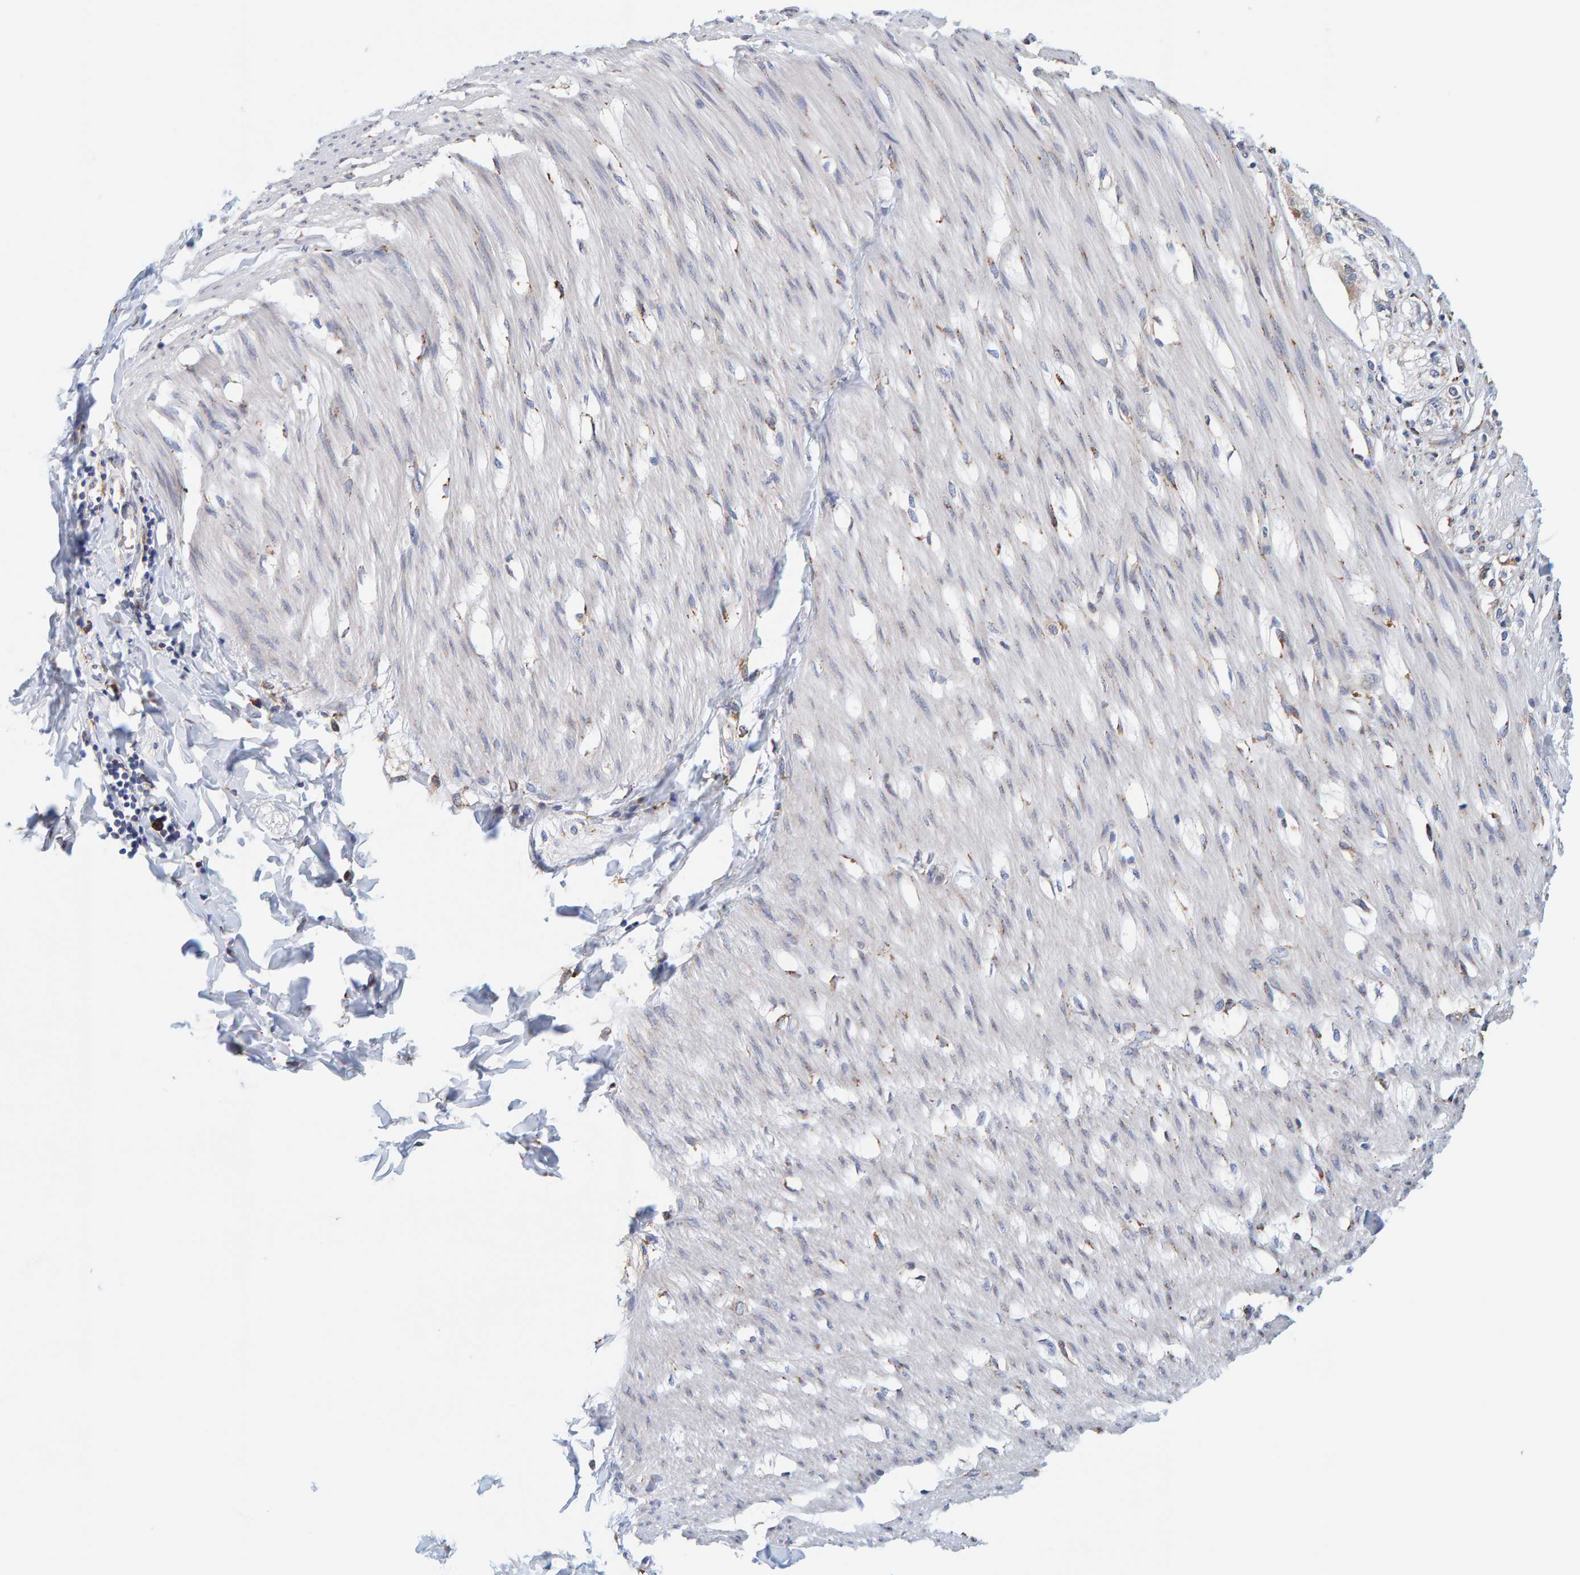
{"staining": {"intensity": "negative", "quantity": "none", "location": "none"}, "tissue": "smooth muscle", "cell_type": "Smooth muscle cells", "image_type": "normal", "snomed": [{"axis": "morphology", "description": "Normal tissue, NOS"}, {"axis": "morphology", "description": "Adenocarcinoma, NOS"}, {"axis": "topography", "description": "Smooth muscle"}, {"axis": "topography", "description": "Colon"}], "caption": "A micrograph of smooth muscle stained for a protein demonstrates no brown staining in smooth muscle cells. Brightfield microscopy of immunohistochemistry (IHC) stained with DAB (3,3'-diaminobenzidine) (brown) and hematoxylin (blue), captured at high magnification.", "gene": "SGPL1", "patient": {"sex": "male", "age": 14}}